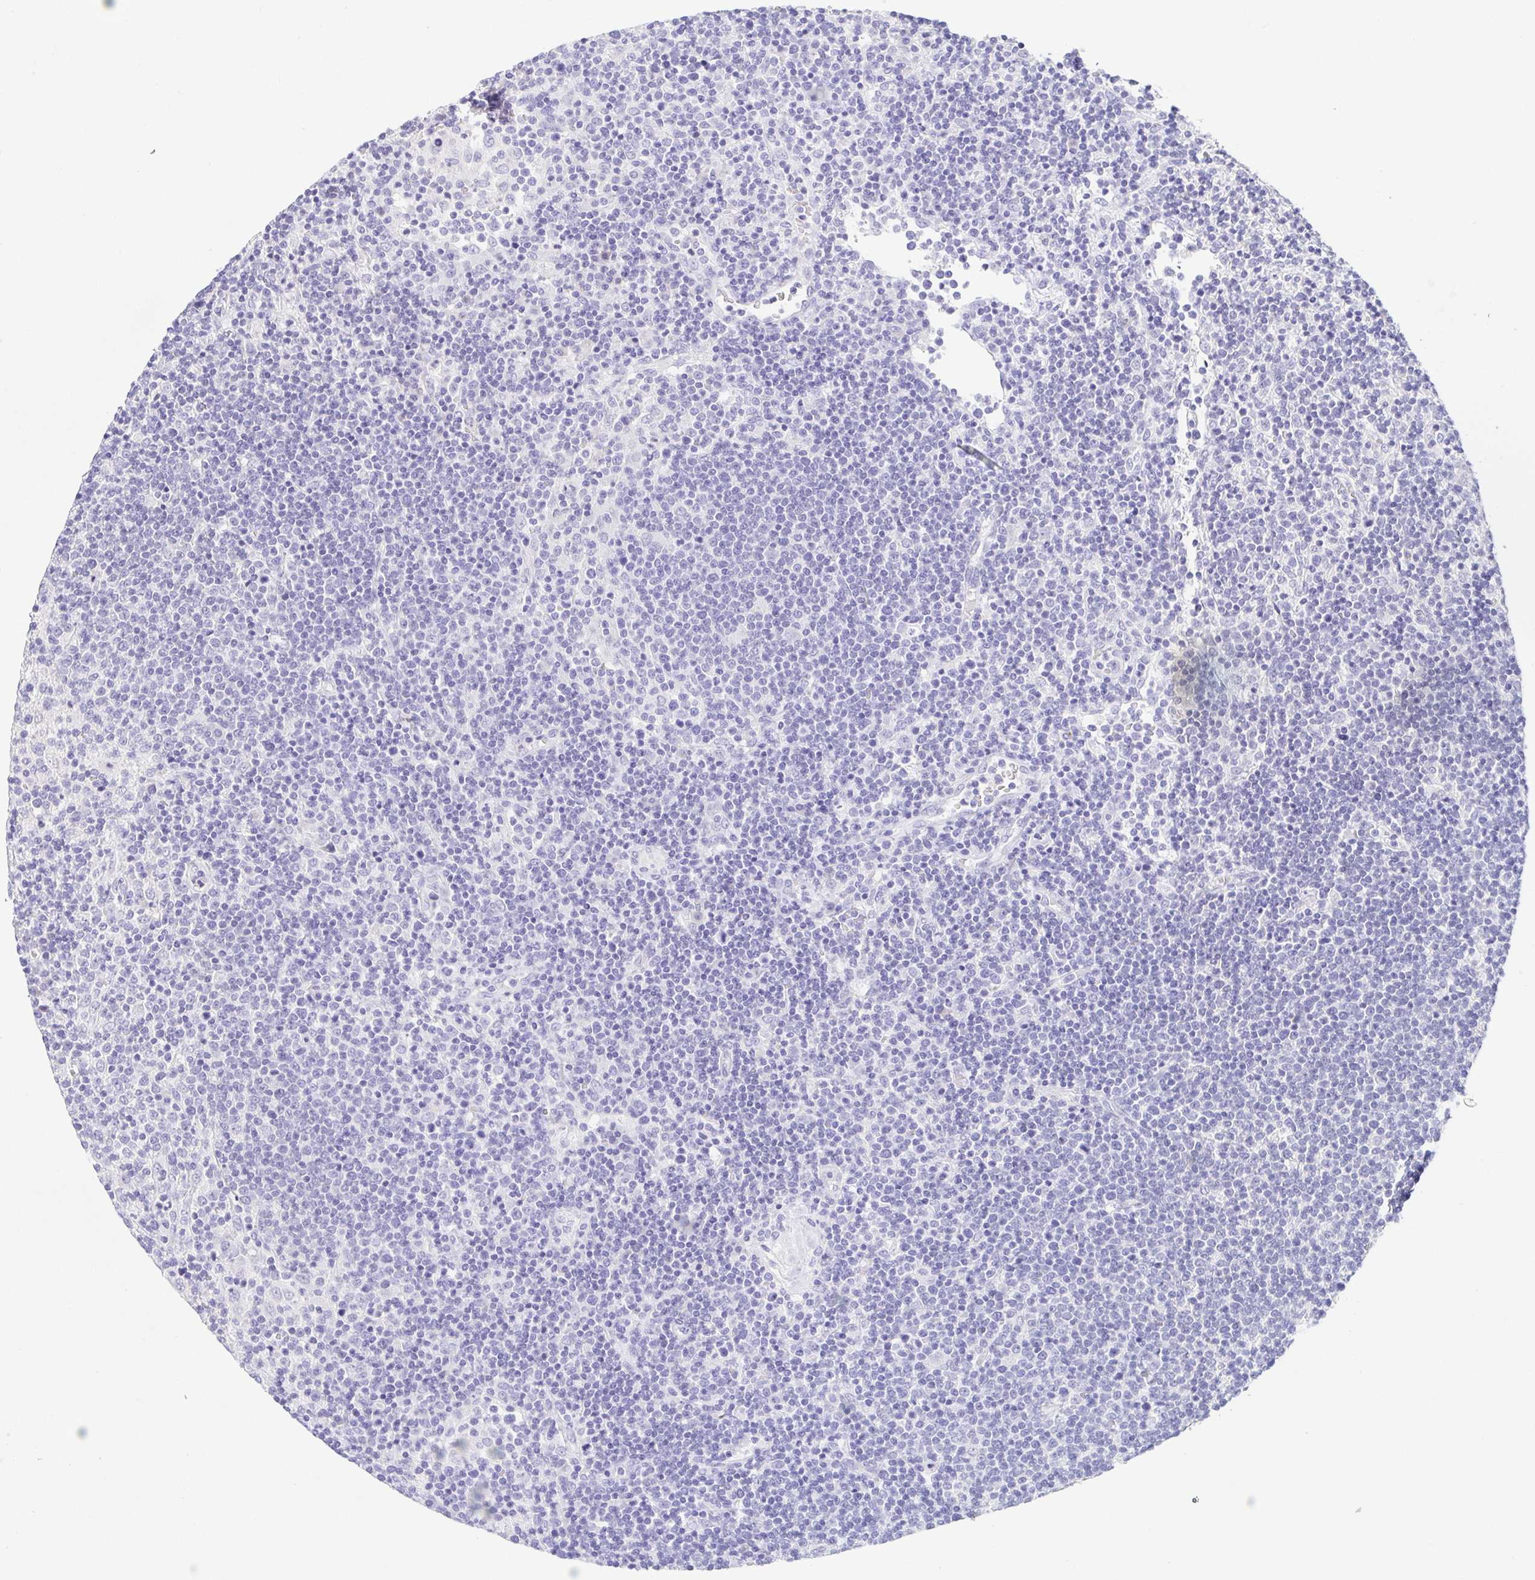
{"staining": {"intensity": "negative", "quantity": "none", "location": "none"}, "tissue": "lymphoma", "cell_type": "Tumor cells", "image_type": "cancer", "snomed": [{"axis": "morphology", "description": "Malignant lymphoma, non-Hodgkin's type, High grade"}, {"axis": "topography", "description": "Lymph node"}], "caption": "Immunohistochemistry histopathology image of neoplastic tissue: lymphoma stained with DAB demonstrates no significant protein expression in tumor cells.", "gene": "HAPLN2", "patient": {"sex": "male", "age": 61}}